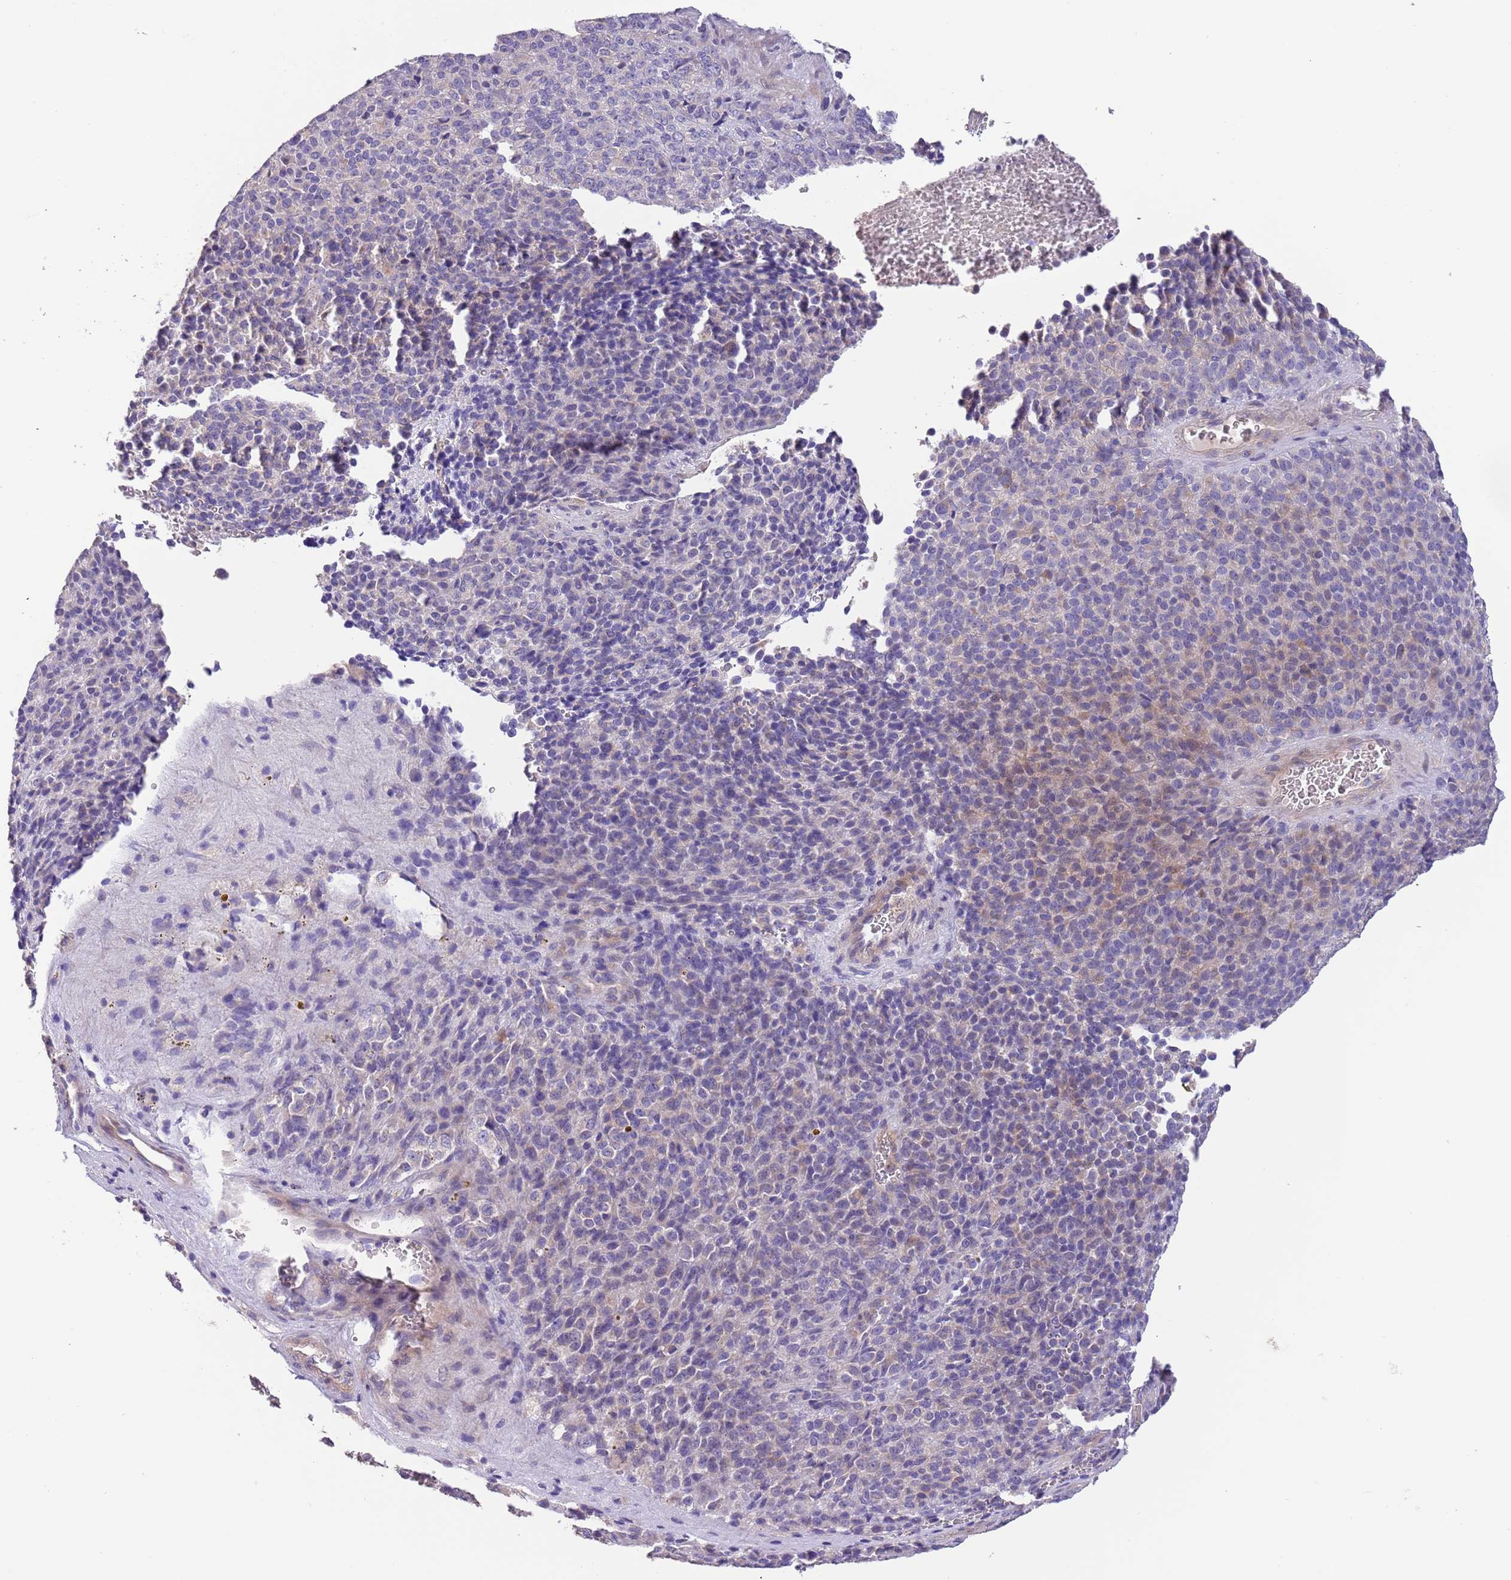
{"staining": {"intensity": "negative", "quantity": "none", "location": "none"}, "tissue": "melanoma", "cell_type": "Tumor cells", "image_type": "cancer", "snomed": [{"axis": "morphology", "description": "Malignant melanoma, Metastatic site"}, {"axis": "topography", "description": "Brain"}], "caption": "This is a histopathology image of immunohistochemistry (IHC) staining of malignant melanoma (metastatic site), which shows no staining in tumor cells. Nuclei are stained in blue.", "gene": "ZNF658", "patient": {"sex": "female", "age": 56}}